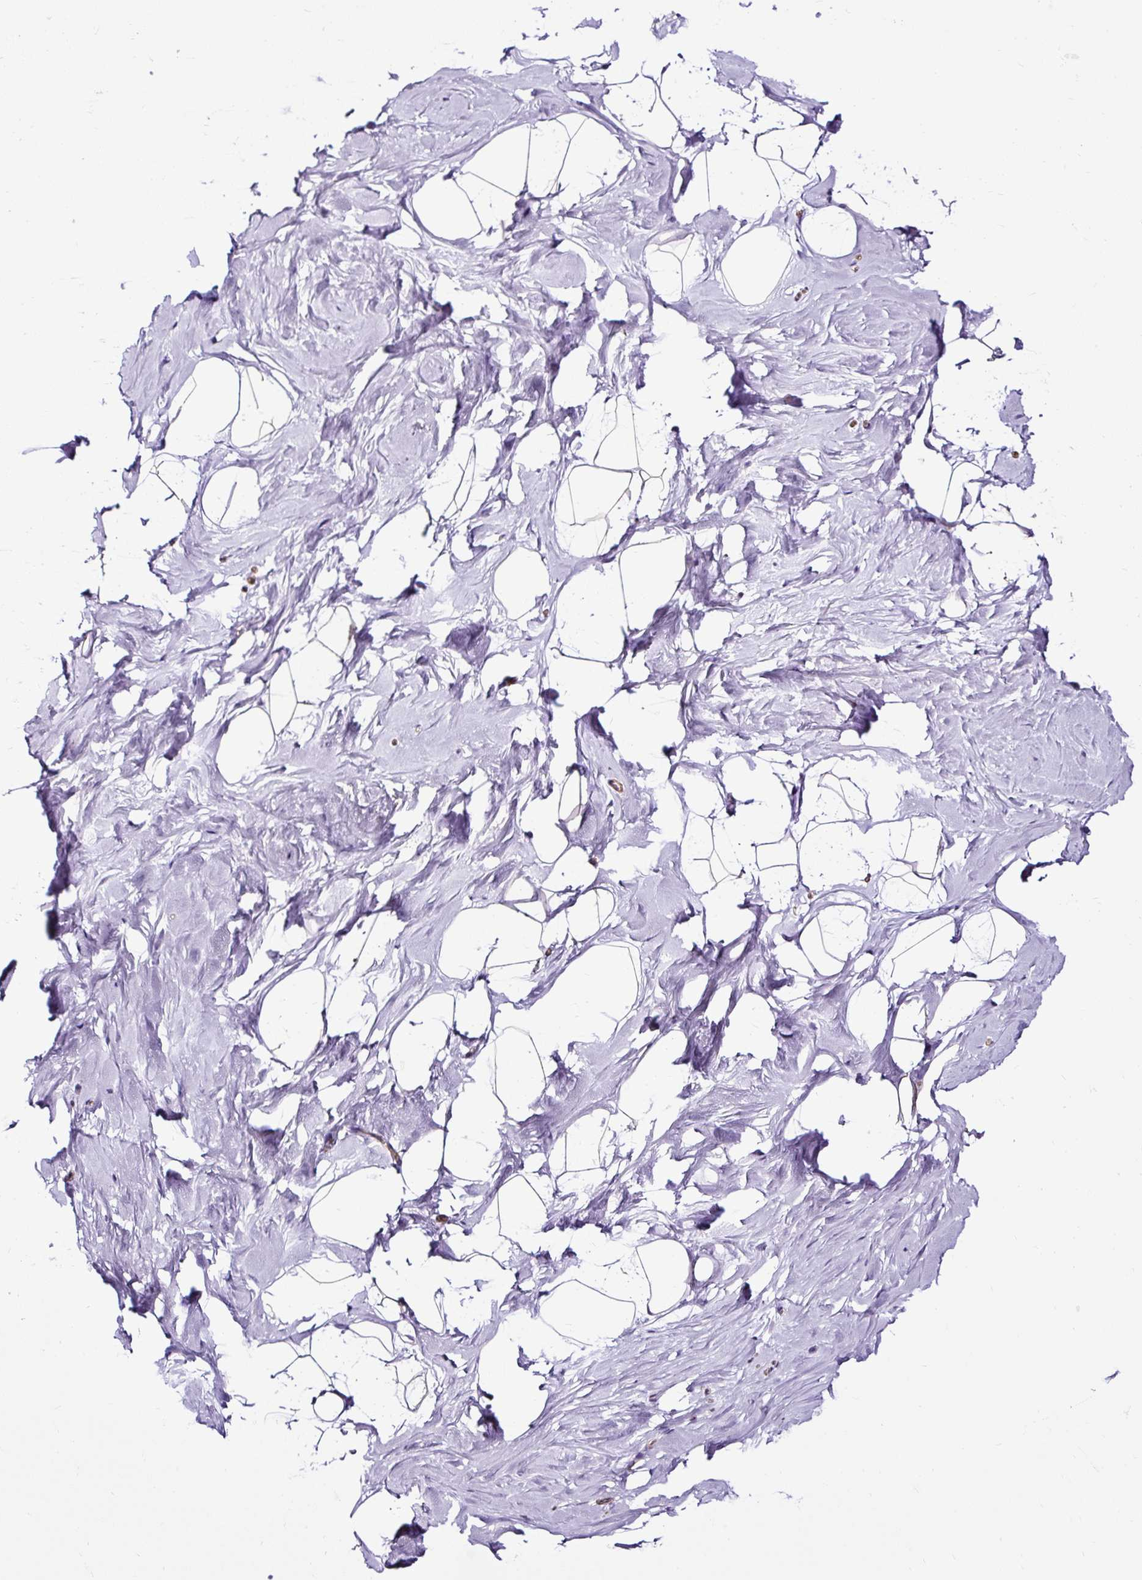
{"staining": {"intensity": "negative", "quantity": "none", "location": "none"}, "tissue": "breast", "cell_type": "Adipocytes", "image_type": "normal", "snomed": [{"axis": "morphology", "description": "Normal tissue, NOS"}, {"axis": "topography", "description": "Breast"}], "caption": "Immunohistochemistry of unremarkable human breast exhibits no positivity in adipocytes. Nuclei are stained in blue.", "gene": "SLC7A8", "patient": {"sex": "female", "age": 32}}